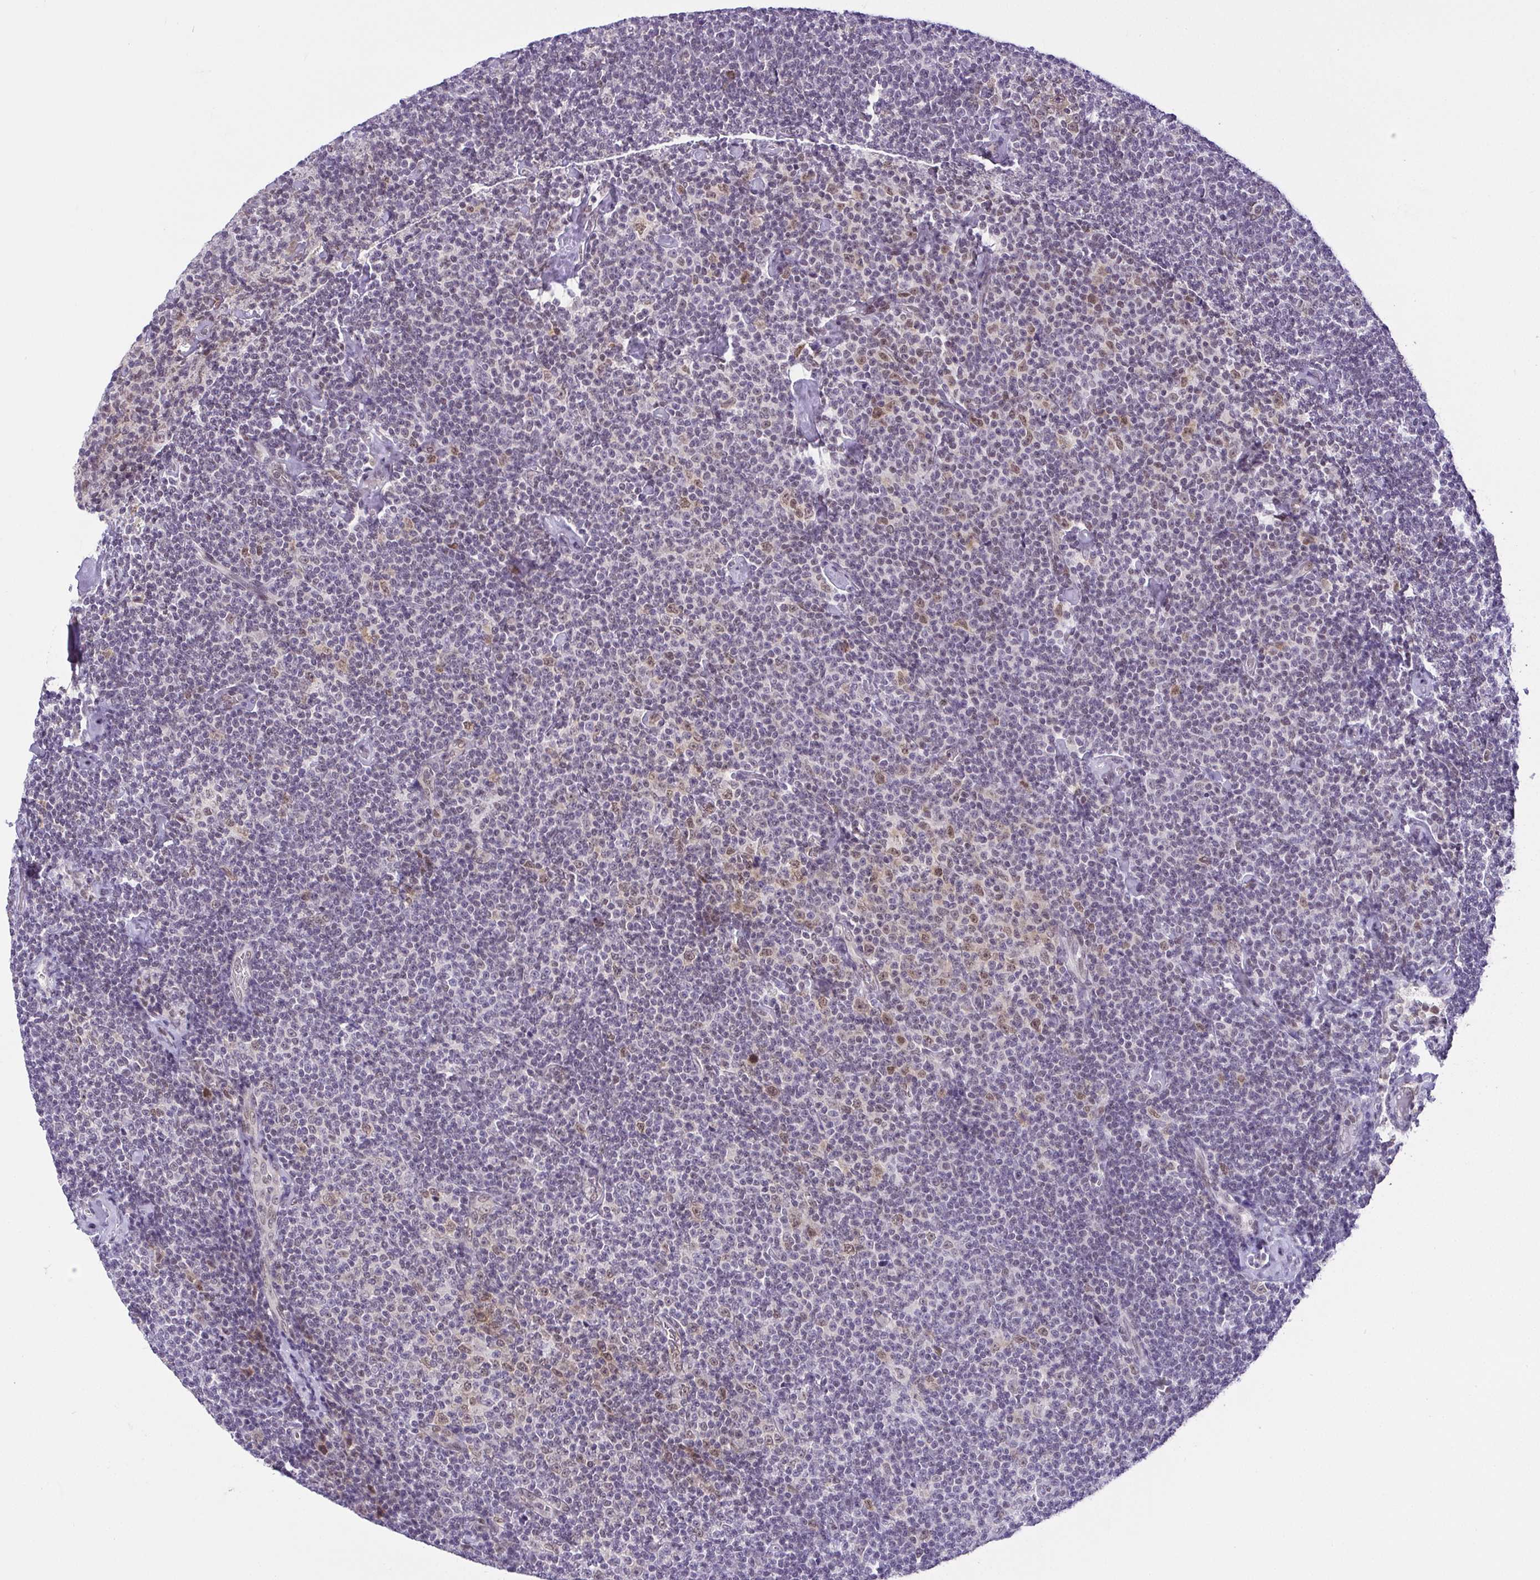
{"staining": {"intensity": "negative", "quantity": "none", "location": "none"}, "tissue": "lymphoma", "cell_type": "Tumor cells", "image_type": "cancer", "snomed": [{"axis": "morphology", "description": "Malignant lymphoma, non-Hodgkin's type, Low grade"}, {"axis": "topography", "description": "Lymph node"}], "caption": "Low-grade malignant lymphoma, non-Hodgkin's type stained for a protein using immunohistochemistry displays no staining tumor cells.", "gene": "RBM3", "patient": {"sex": "male", "age": 81}}